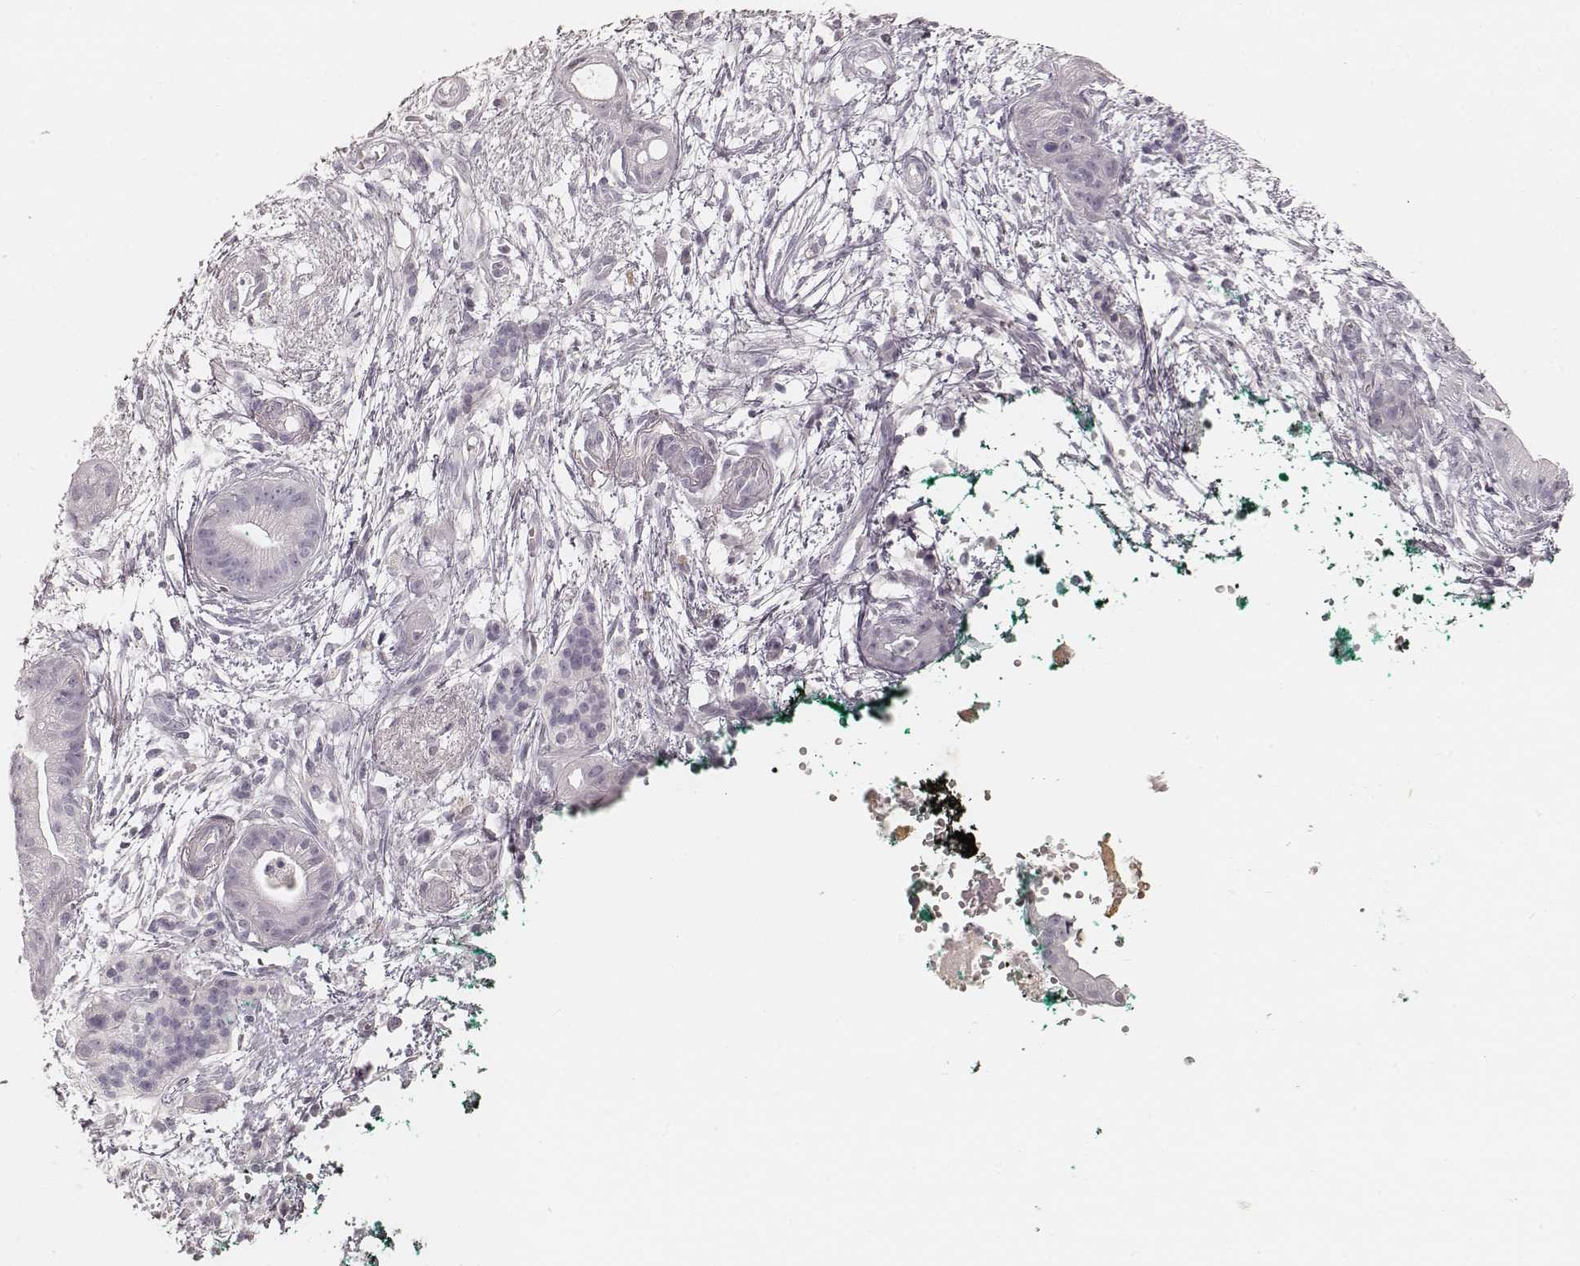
{"staining": {"intensity": "negative", "quantity": "none", "location": "none"}, "tissue": "pancreatic cancer", "cell_type": "Tumor cells", "image_type": "cancer", "snomed": [{"axis": "morphology", "description": "Normal tissue, NOS"}, {"axis": "morphology", "description": "Adenocarcinoma, NOS"}, {"axis": "topography", "description": "Lymph node"}, {"axis": "topography", "description": "Pancreas"}], "caption": "Immunohistochemical staining of human pancreatic cancer exhibits no significant expression in tumor cells.", "gene": "KRT26", "patient": {"sex": "female", "age": 58}}